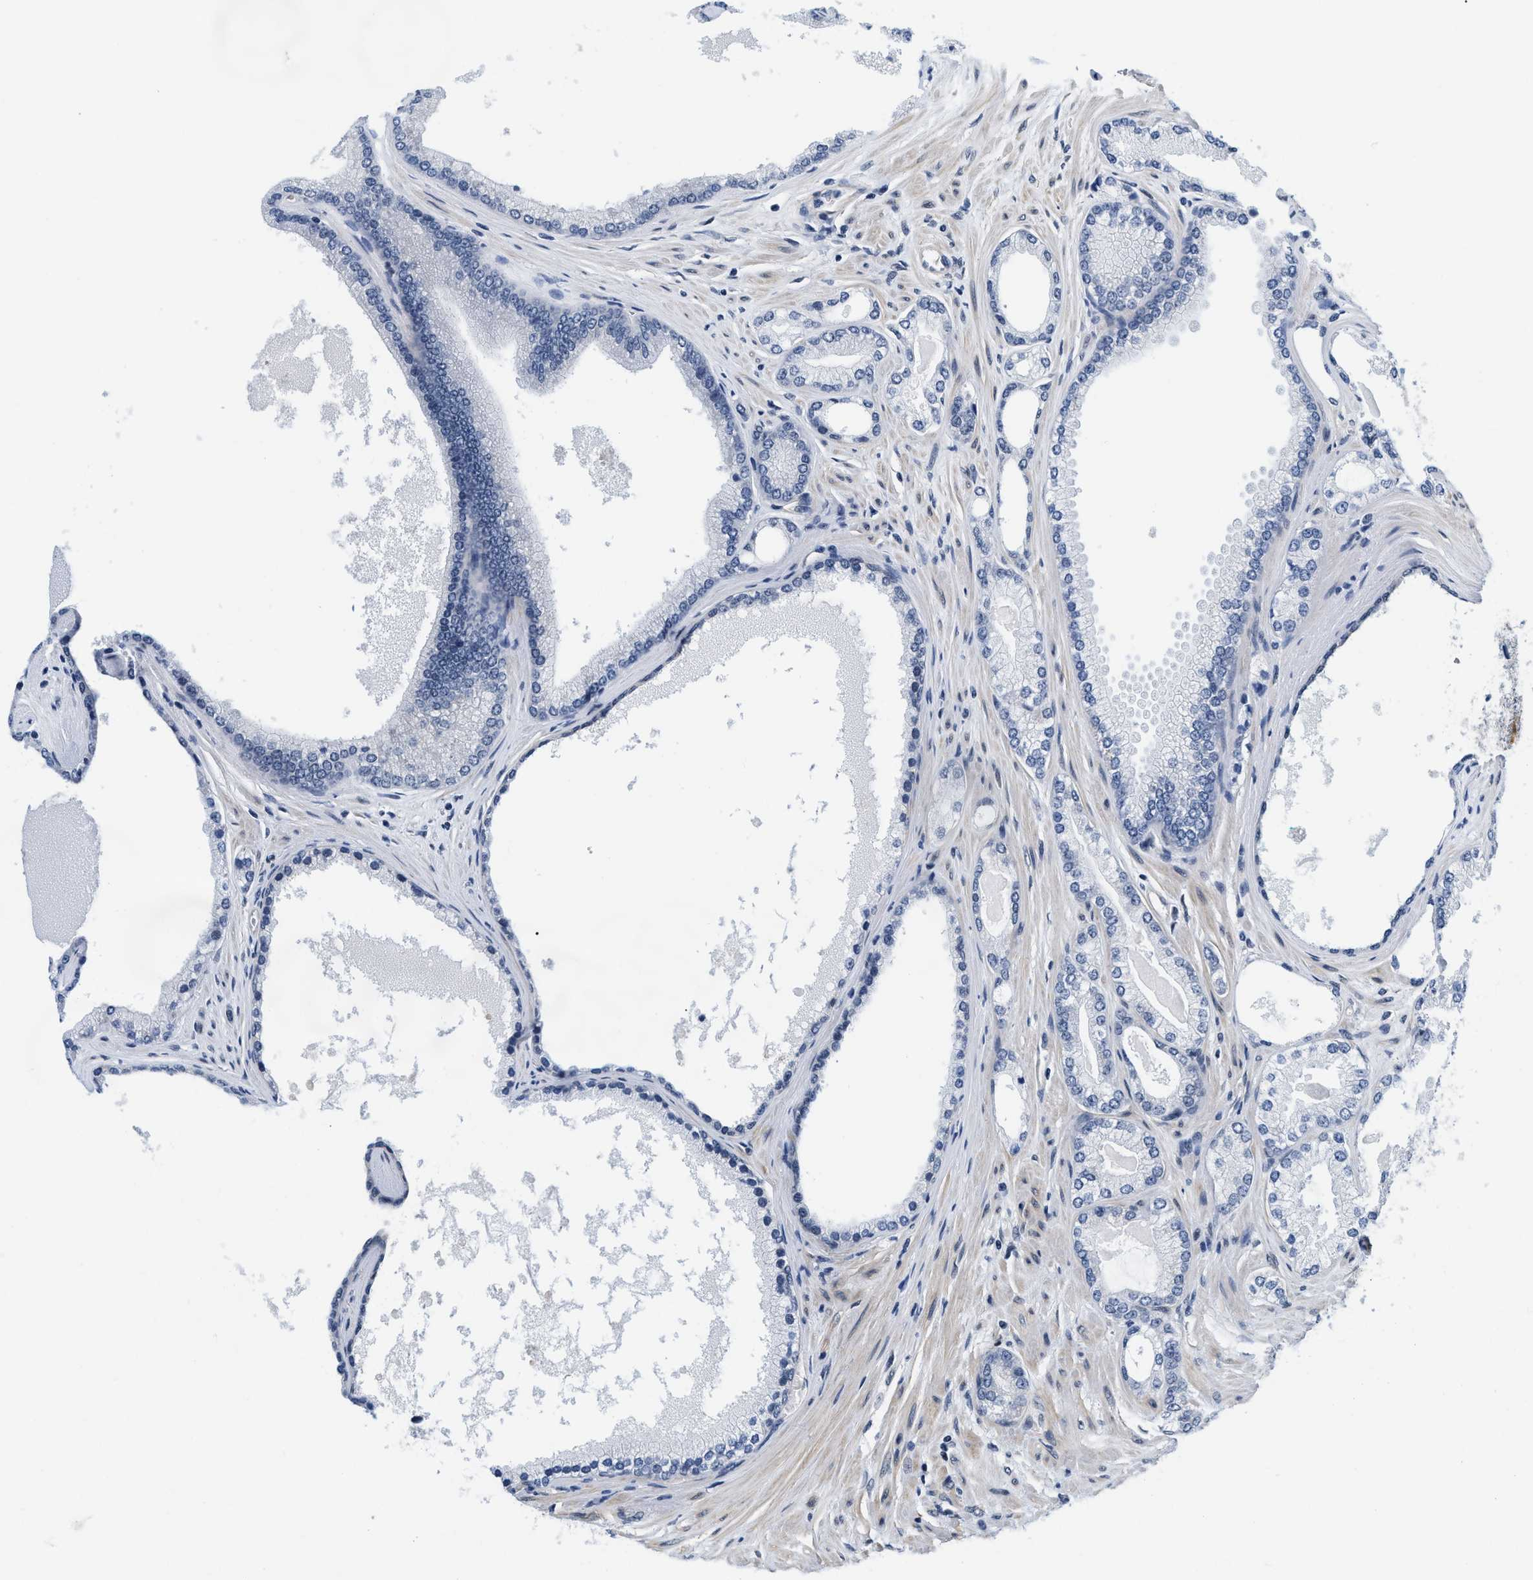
{"staining": {"intensity": "negative", "quantity": "none", "location": "none"}, "tissue": "prostate cancer", "cell_type": "Tumor cells", "image_type": "cancer", "snomed": [{"axis": "morphology", "description": "Adenocarcinoma, High grade"}, {"axis": "topography", "description": "Prostate"}], "caption": "This is an IHC photomicrograph of prostate cancer (adenocarcinoma (high-grade)). There is no positivity in tumor cells.", "gene": "GPRASP2", "patient": {"sex": "male", "age": 71}}